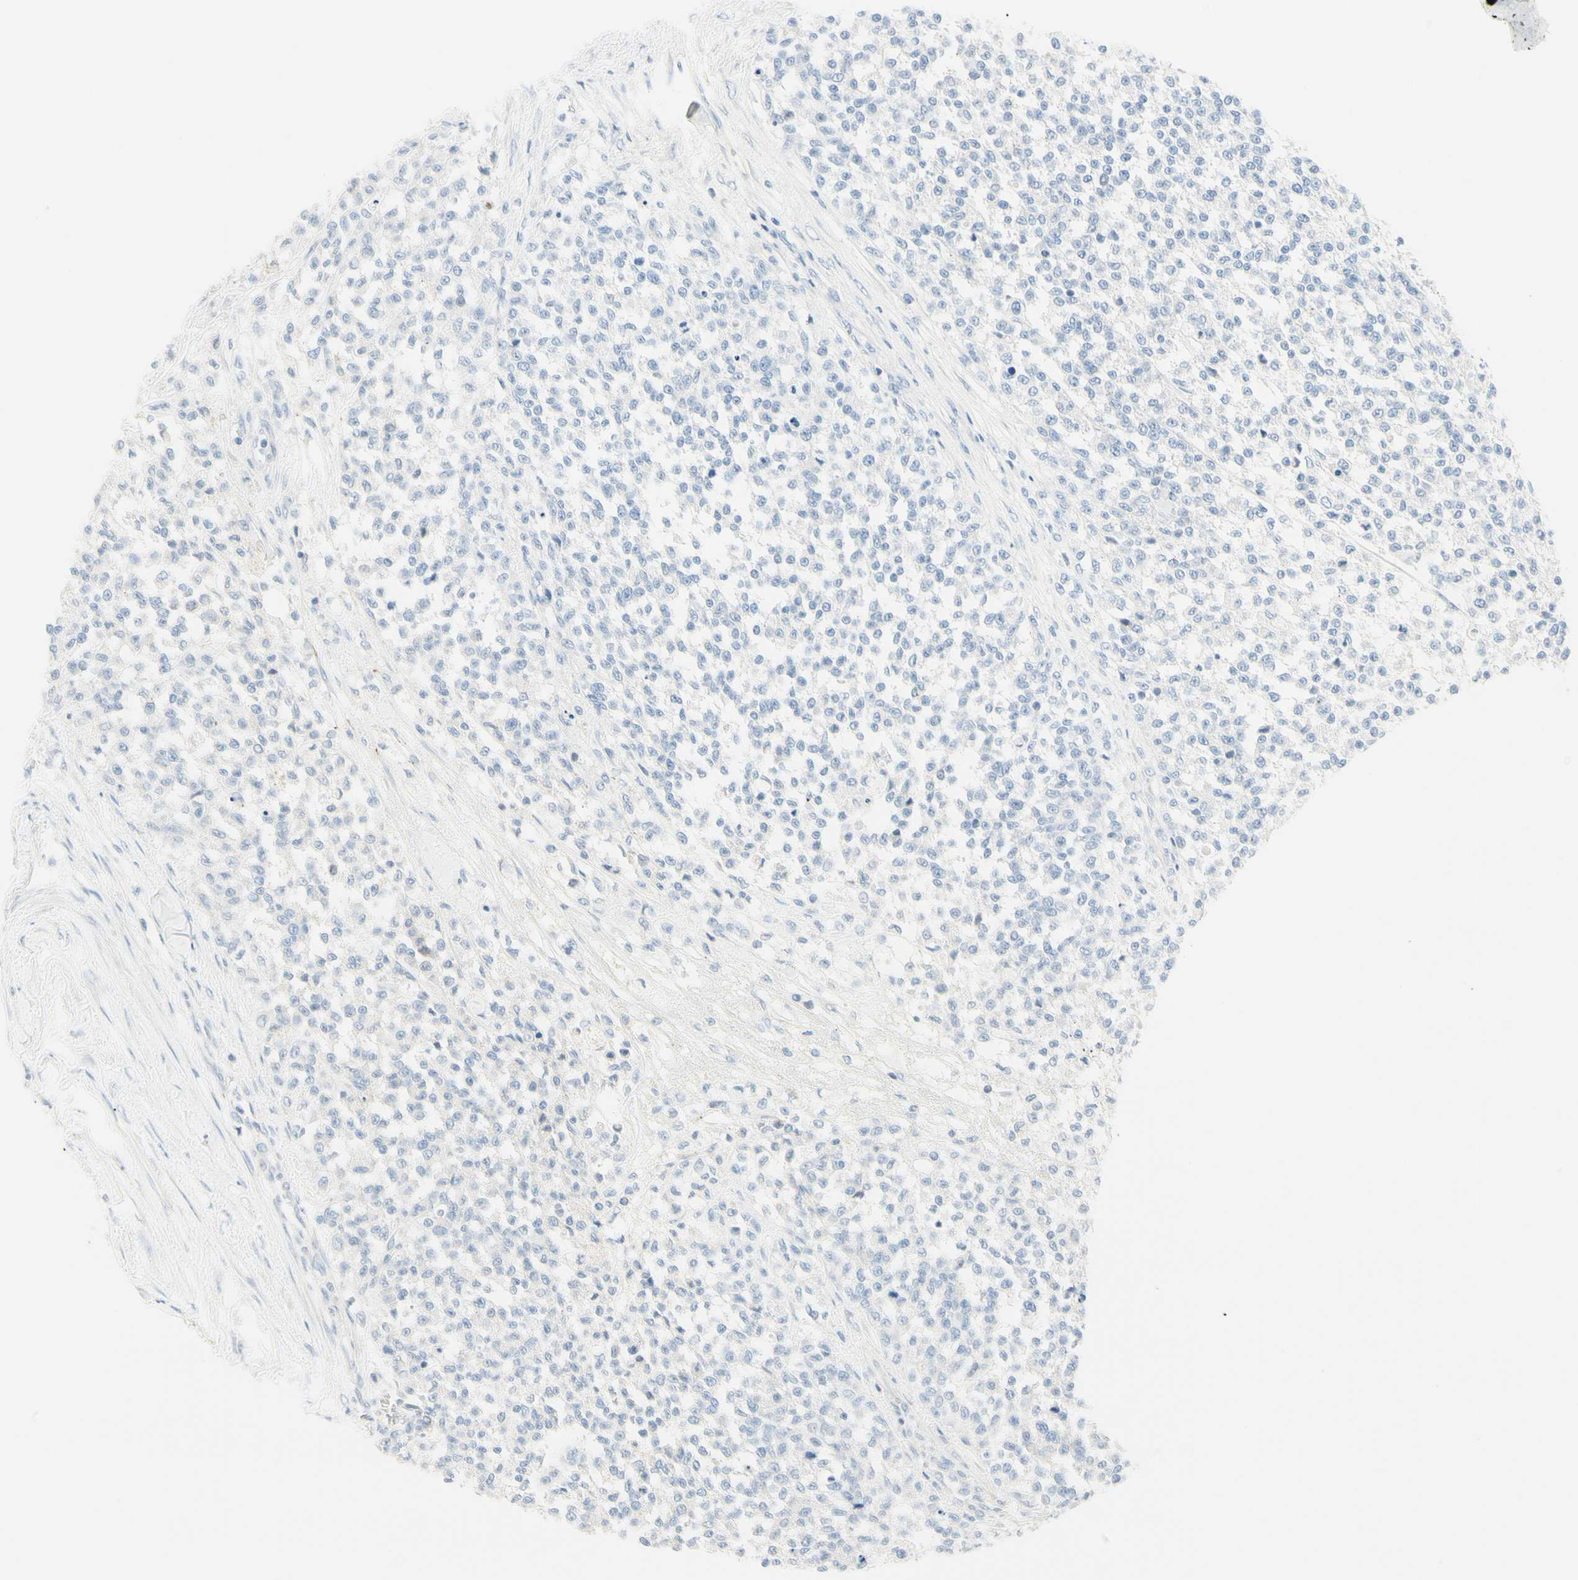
{"staining": {"intensity": "negative", "quantity": "none", "location": "none"}, "tissue": "testis cancer", "cell_type": "Tumor cells", "image_type": "cancer", "snomed": [{"axis": "morphology", "description": "Seminoma, NOS"}, {"axis": "topography", "description": "Testis"}], "caption": "Photomicrograph shows no significant protein expression in tumor cells of testis cancer.", "gene": "ALDH18A1", "patient": {"sex": "male", "age": 59}}